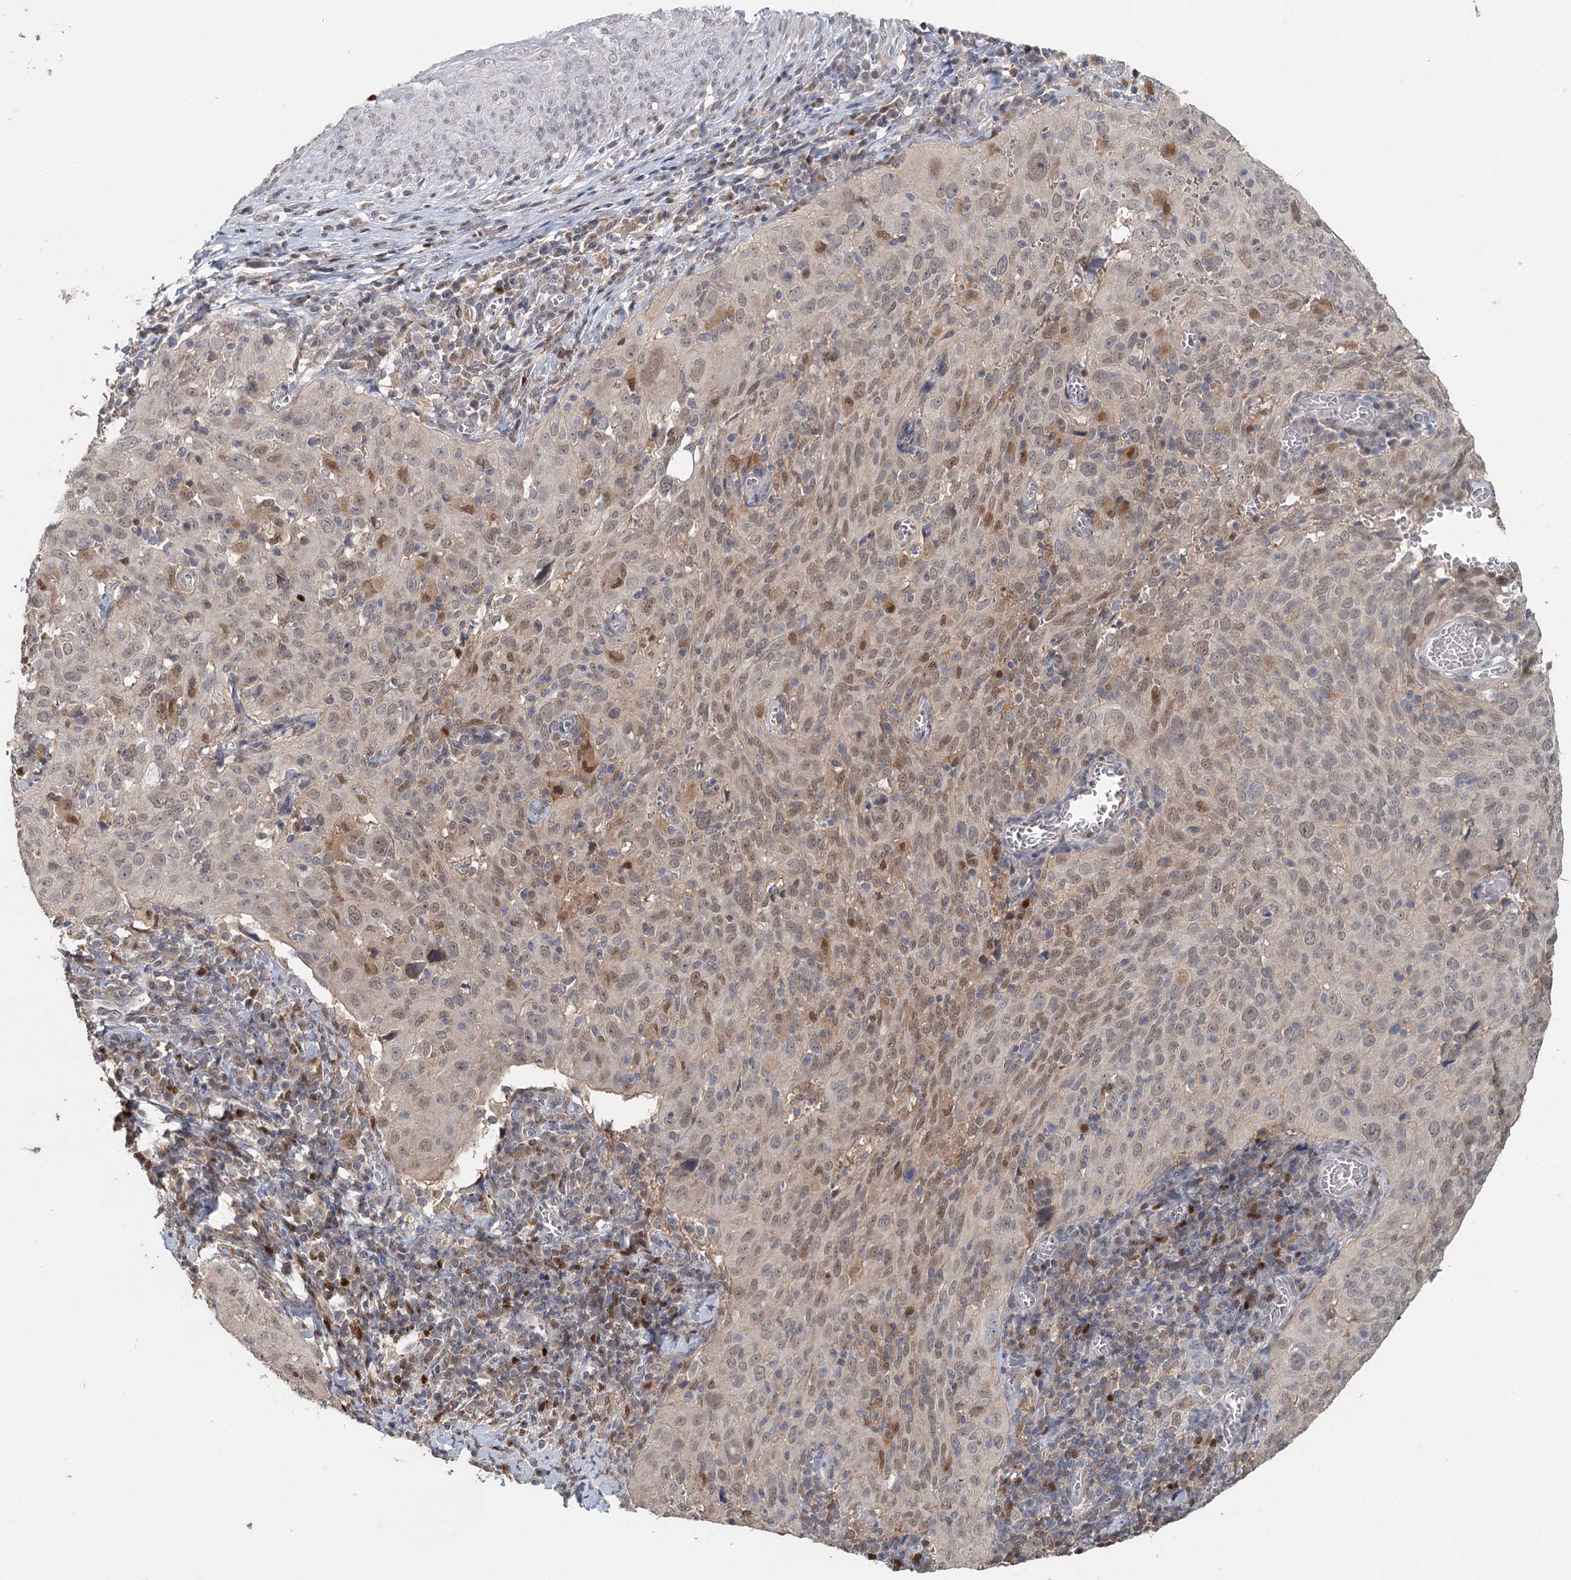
{"staining": {"intensity": "weak", "quantity": "25%-75%", "location": "nuclear"}, "tissue": "cervical cancer", "cell_type": "Tumor cells", "image_type": "cancer", "snomed": [{"axis": "morphology", "description": "Squamous cell carcinoma, NOS"}, {"axis": "topography", "description": "Cervix"}], "caption": "The micrograph reveals staining of cervical squamous cell carcinoma, revealing weak nuclear protein expression (brown color) within tumor cells.", "gene": "ADK", "patient": {"sex": "female", "age": 31}}